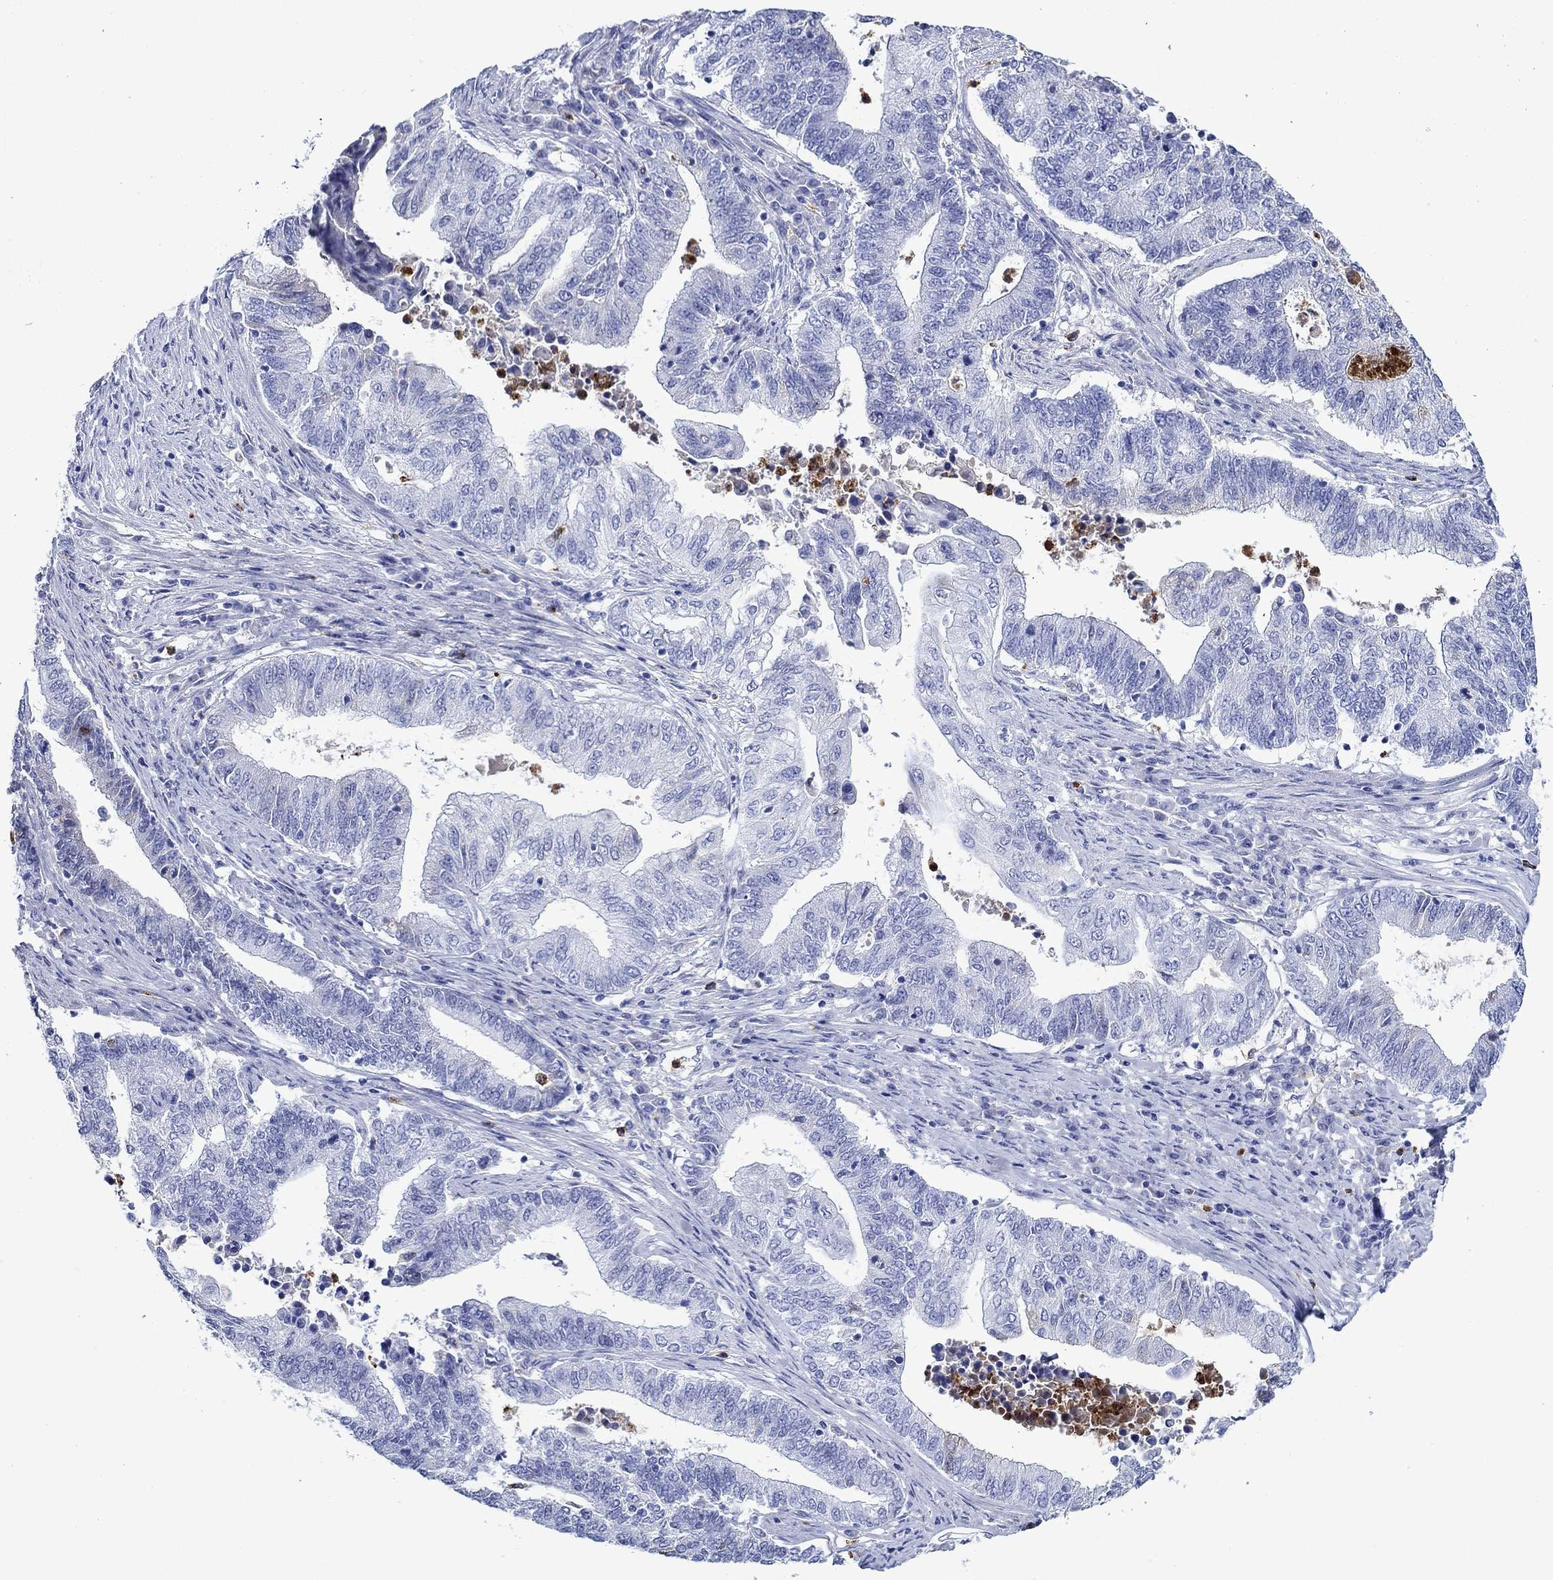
{"staining": {"intensity": "negative", "quantity": "none", "location": "none"}, "tissue": "endometrial cancer", "cell_type": "Tumor cells", "image_type": "cancer", "snomed": [{"axis": "morphology", "description": "Adenocarcinoma, NOS"}, {"axis": "topography", "description": "Uterus"}, {"axis": "topography", "description": "Endometrium"}], "caption": "IHC of endometrial adenocarcinoma demonstrates no positivity in tumor cells. (IHC, brightfield microscopy, high magnification).", "gene": "EPX", "patient": {"sex": "female", "age": 54}}